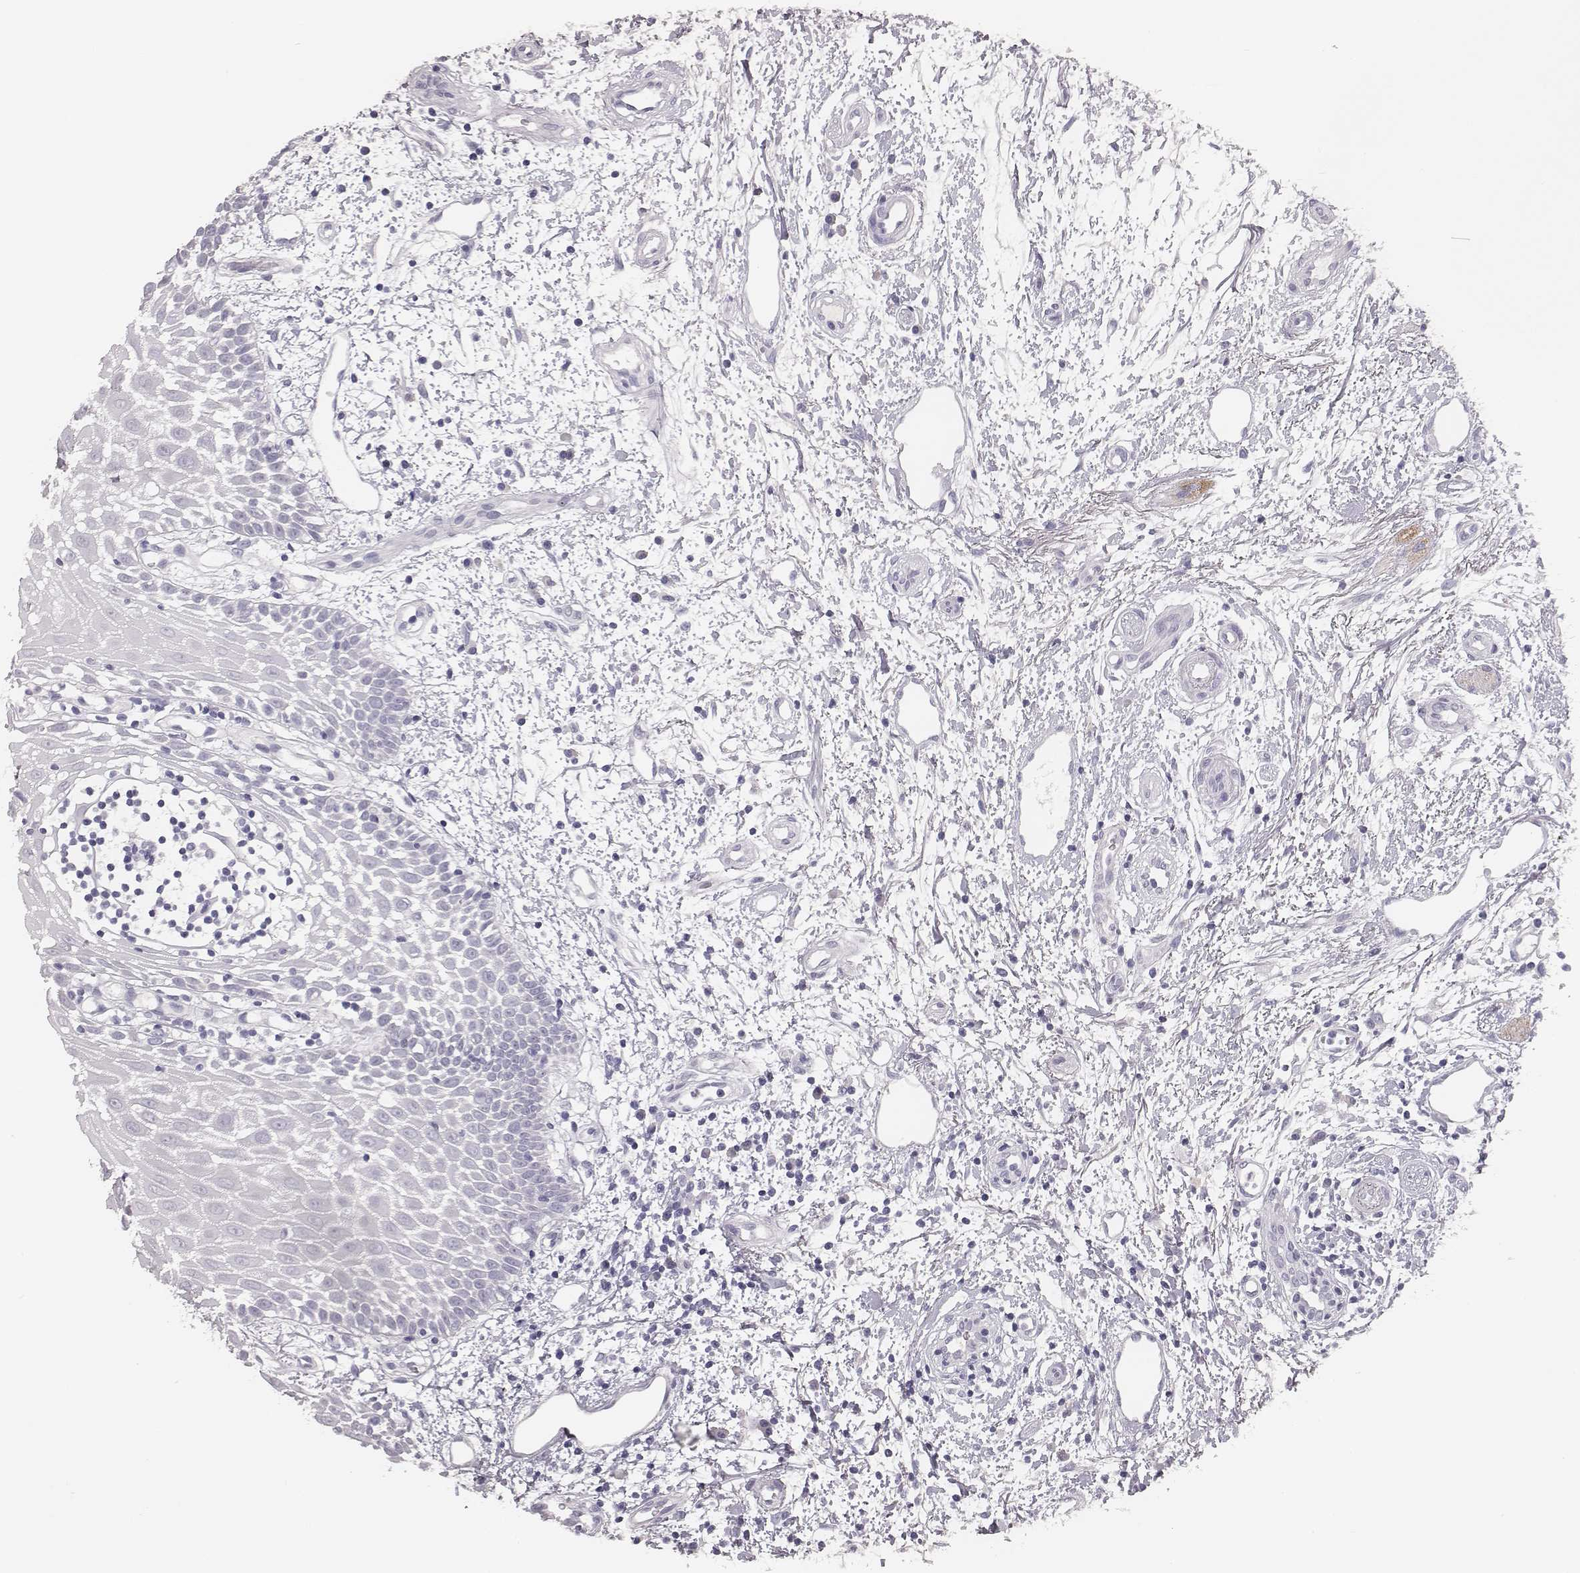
{"staining": {"intensity": "negative", "quantity": "none", "location": "none"}, "tissue": "oral mucosa", "cell_type": "Squamous epithelial cells", "image_type": "normal", "snomed": [{"axis": "morphology", "description": "Normal tissue, NOS"}, {"axis": "morphology", "description": "Squamous cell carcinoma, NOS"}, {"axis": "topography", "description": "Oral tissue"}, {"axis": "topography", "description": "Head-Neck"}], "caption": "Immunohistochemistry (IHC) of normal human oral mucosa exhibits no positivity in squamous epithelial cells.", "gene": "MYH6", "patient": {"sex": "female", "age": 75}}